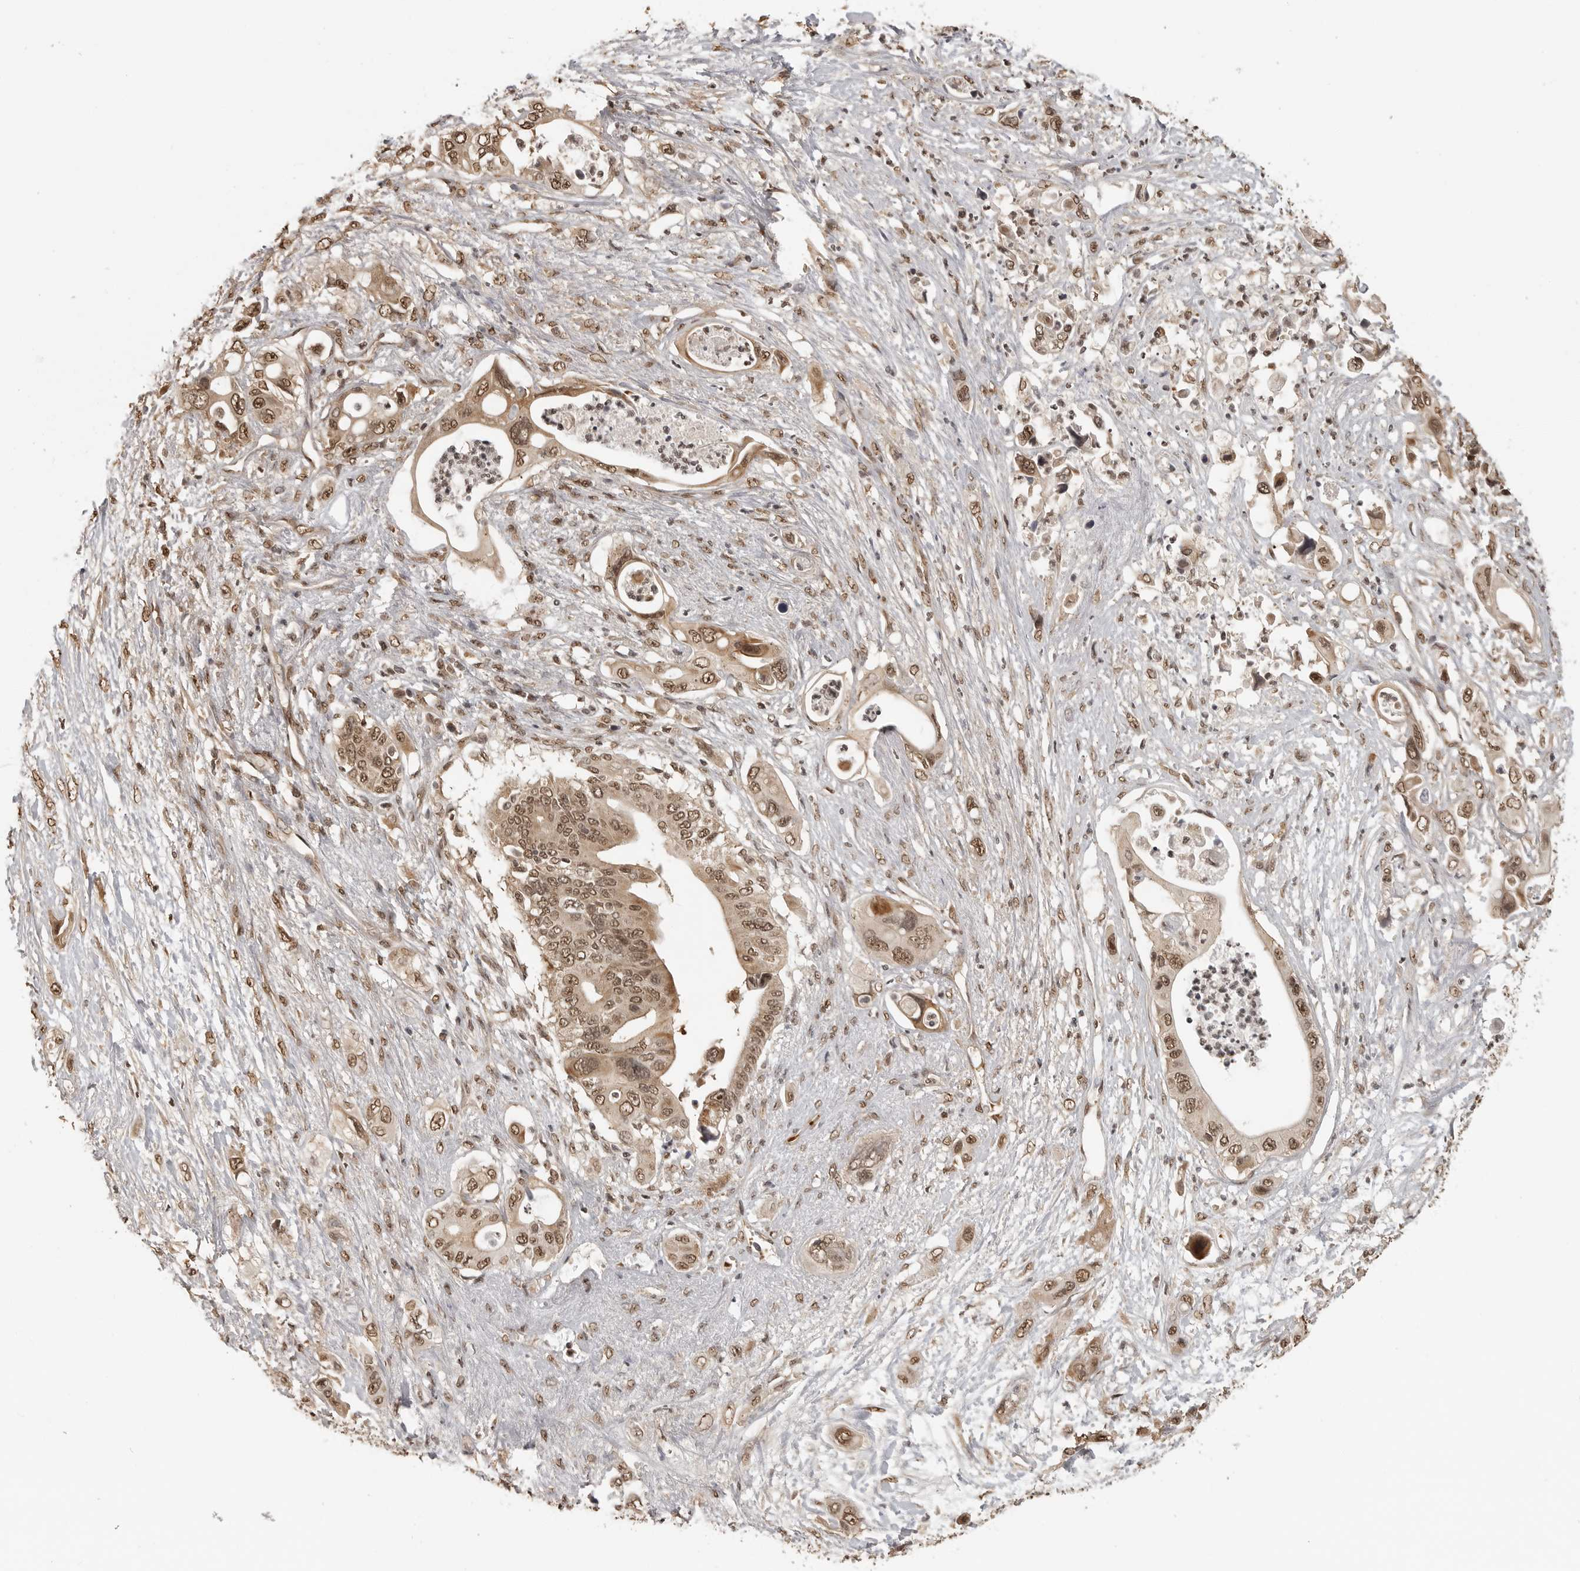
{"staining": {"intensity": "moderate", "quantity": ">75%", "location": "cytoplasmic/membranous,nuclear"}, "tissue": "pancreatic cancer", "cell_type": "Tumor cells", "image_type": "cancer", "snomed": [{"axis": "morphology", "description": "Adenocarcinoma, NOS"}, {"axis": "topography", "description": "Pancreas"}], "caption": "Human pancreatic cancer stained with a protein marker exhibits moderate staining in tumor cells.", "gene": "CLOCK", "patient": {"sex": "male", "age": 66}}